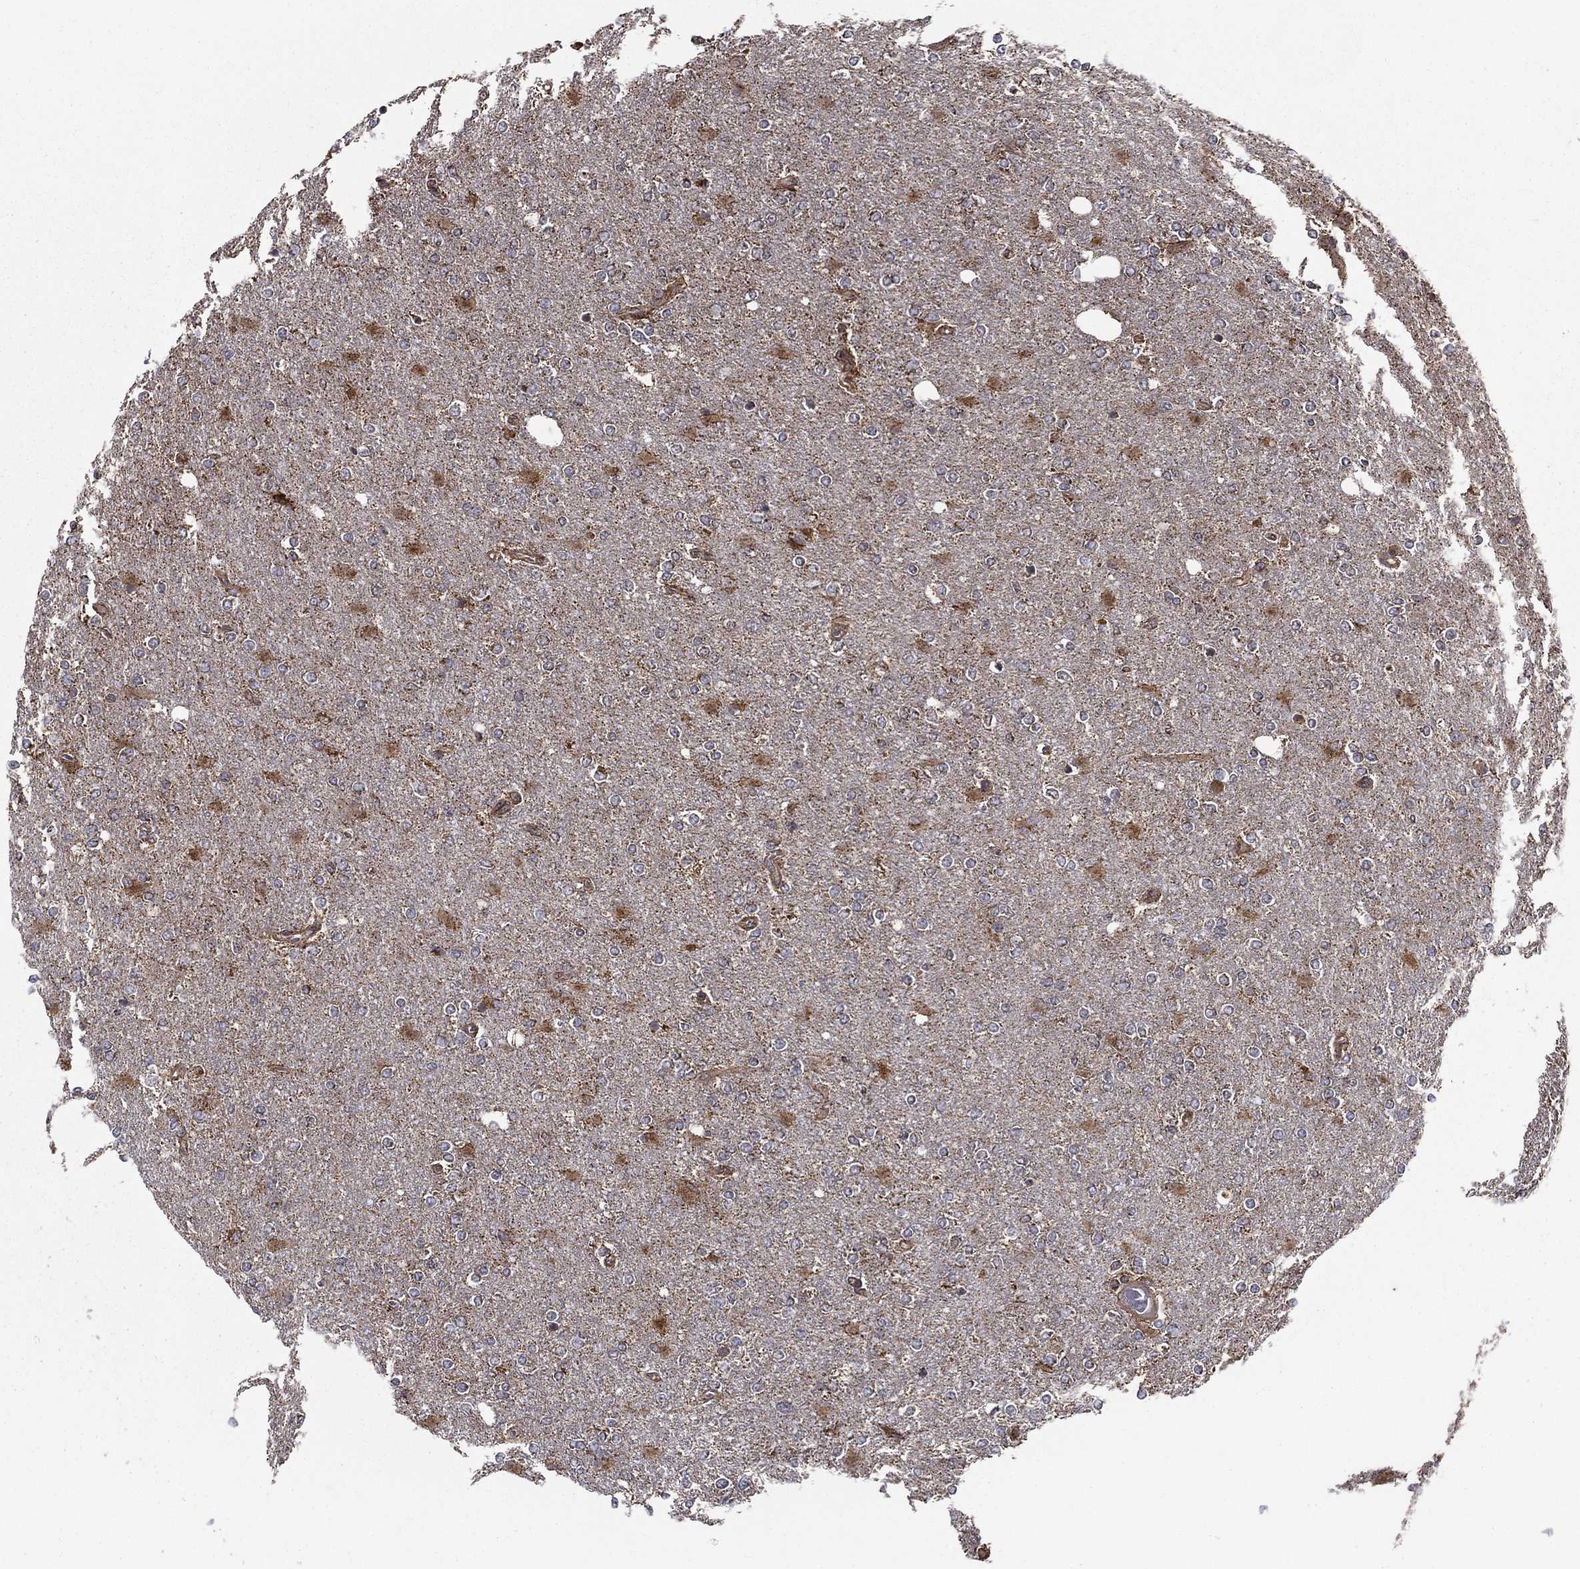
{"staining": {"intensity": "moderate", "quantity": "<25%", "location": "cytoplasmic/membranous"}, "tissue": "glioma", "cell_type": "Tumor cells", "image_type": "cancer", "snomed": [{"axis": "morphology", "description": "Glioma, malignant, High grade"}, {"axis": "topography", "description": "Cerebral cortex"}], "caption": "Moderate cytoplasmic/membranous positivity for a protein is appreciated in approximately <25% of tumor cells of malignant glioma (high-grade) using immunohistochemistry (IHC).", "gene": "RIGI", "patient": {"sex": "male", "age": 70}}